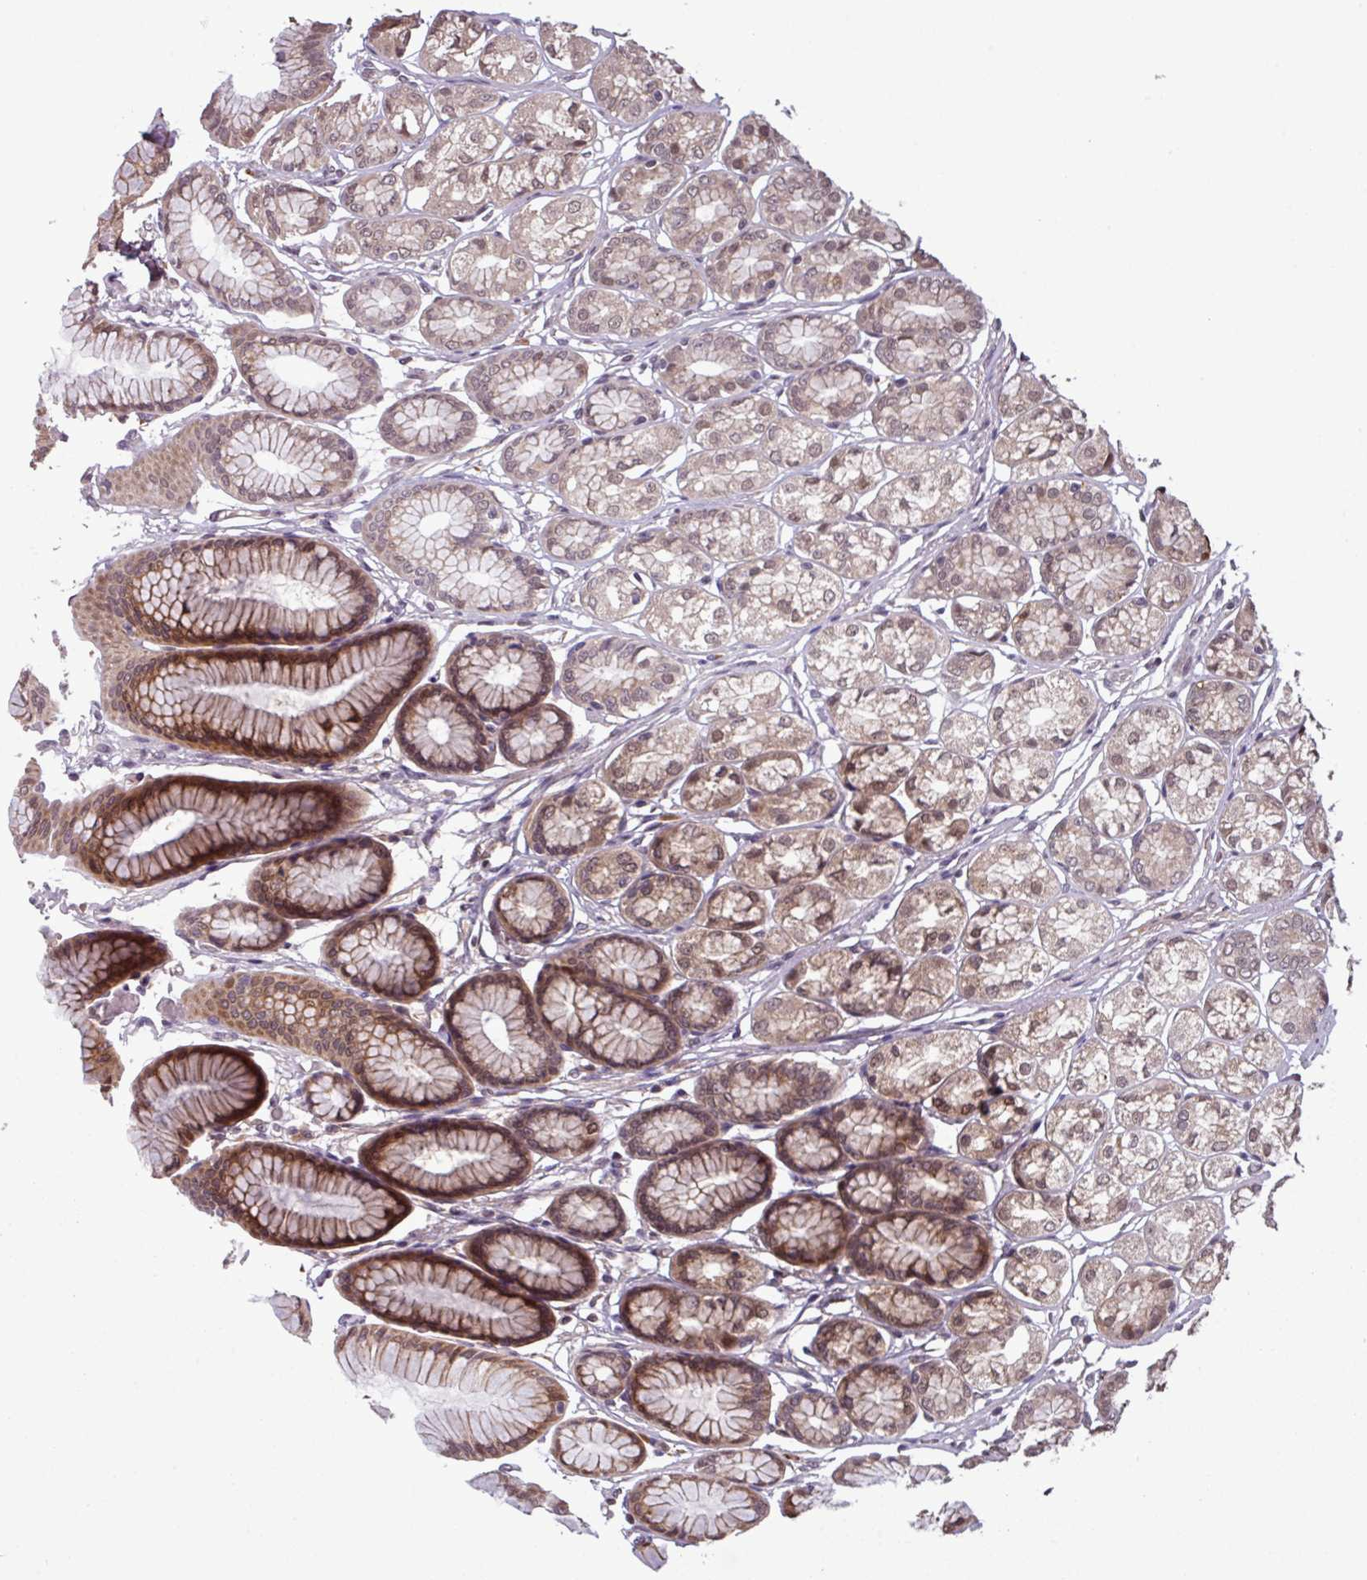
{"staining": {"intensity": "moderate", "quantity": ">75%", "location": "cytoplasmic/membranous,nuclear"}, "tissue": "stomach", "cell_type": "Glandular cells", "image_type": "normal", "snomed": [{"axis": "morphology", "description": "Normal tissue, NOS"}, {"axis": "morphology", "description": "Adenocarcinoma, NOS"}, {"axis": "morphology", "description": "Adenocarcinoma, High grade"}, {"axis": "topography", "description": "Stomach, upper"}, {"axis": "topography", "description": "Stomach"}], "caption": "An immunohistochemistry photomicrograph of benign tissue is shown. Protein staining in brown shows moderate cytoplasmic/membranous,nuclear positivity in stomach within glandular cells.", "gene": "NOB1", "patient": {"sex": "female", "age": 65}}